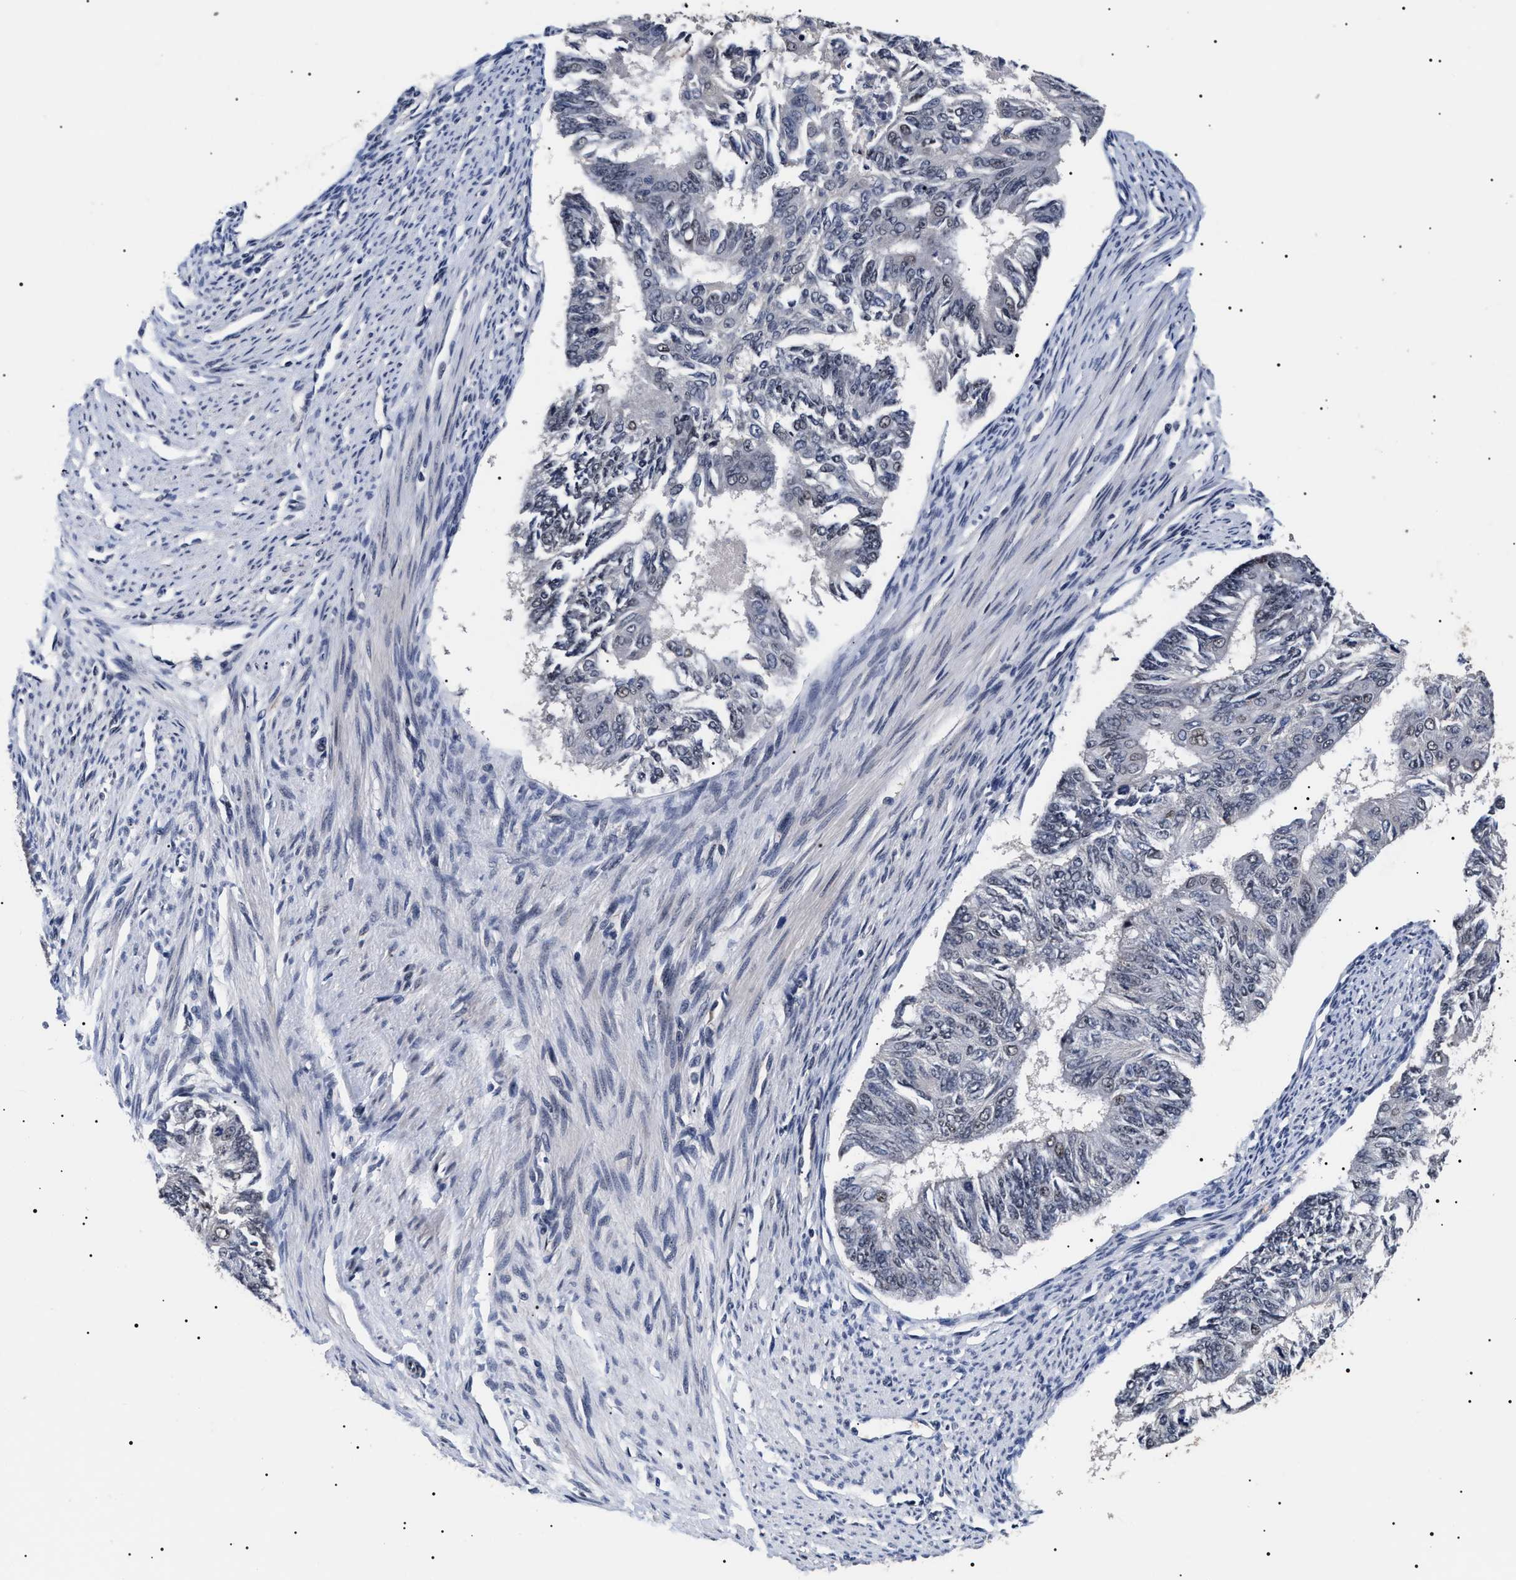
{"staining": {"intensity": "weak", "quantity": "<25%", "location": "nuclear"}, "tissue": "endometrial cancer", "cell_type": "Tumor cells", "image_type": "cancer", "snomed": [{"axis": "morphology", "description": "Adenocarcinoma, NOS"}, {"axis": "topography", "description": "Endometrium"}], "caption": "Endometrial cancer (adenocarcinoma) stained for a protein using immunohistochemistry (IHC) shows no positivity tumor cells.", "gene": "CAAP1", "patient": {"sex": "female", "age": 32}}